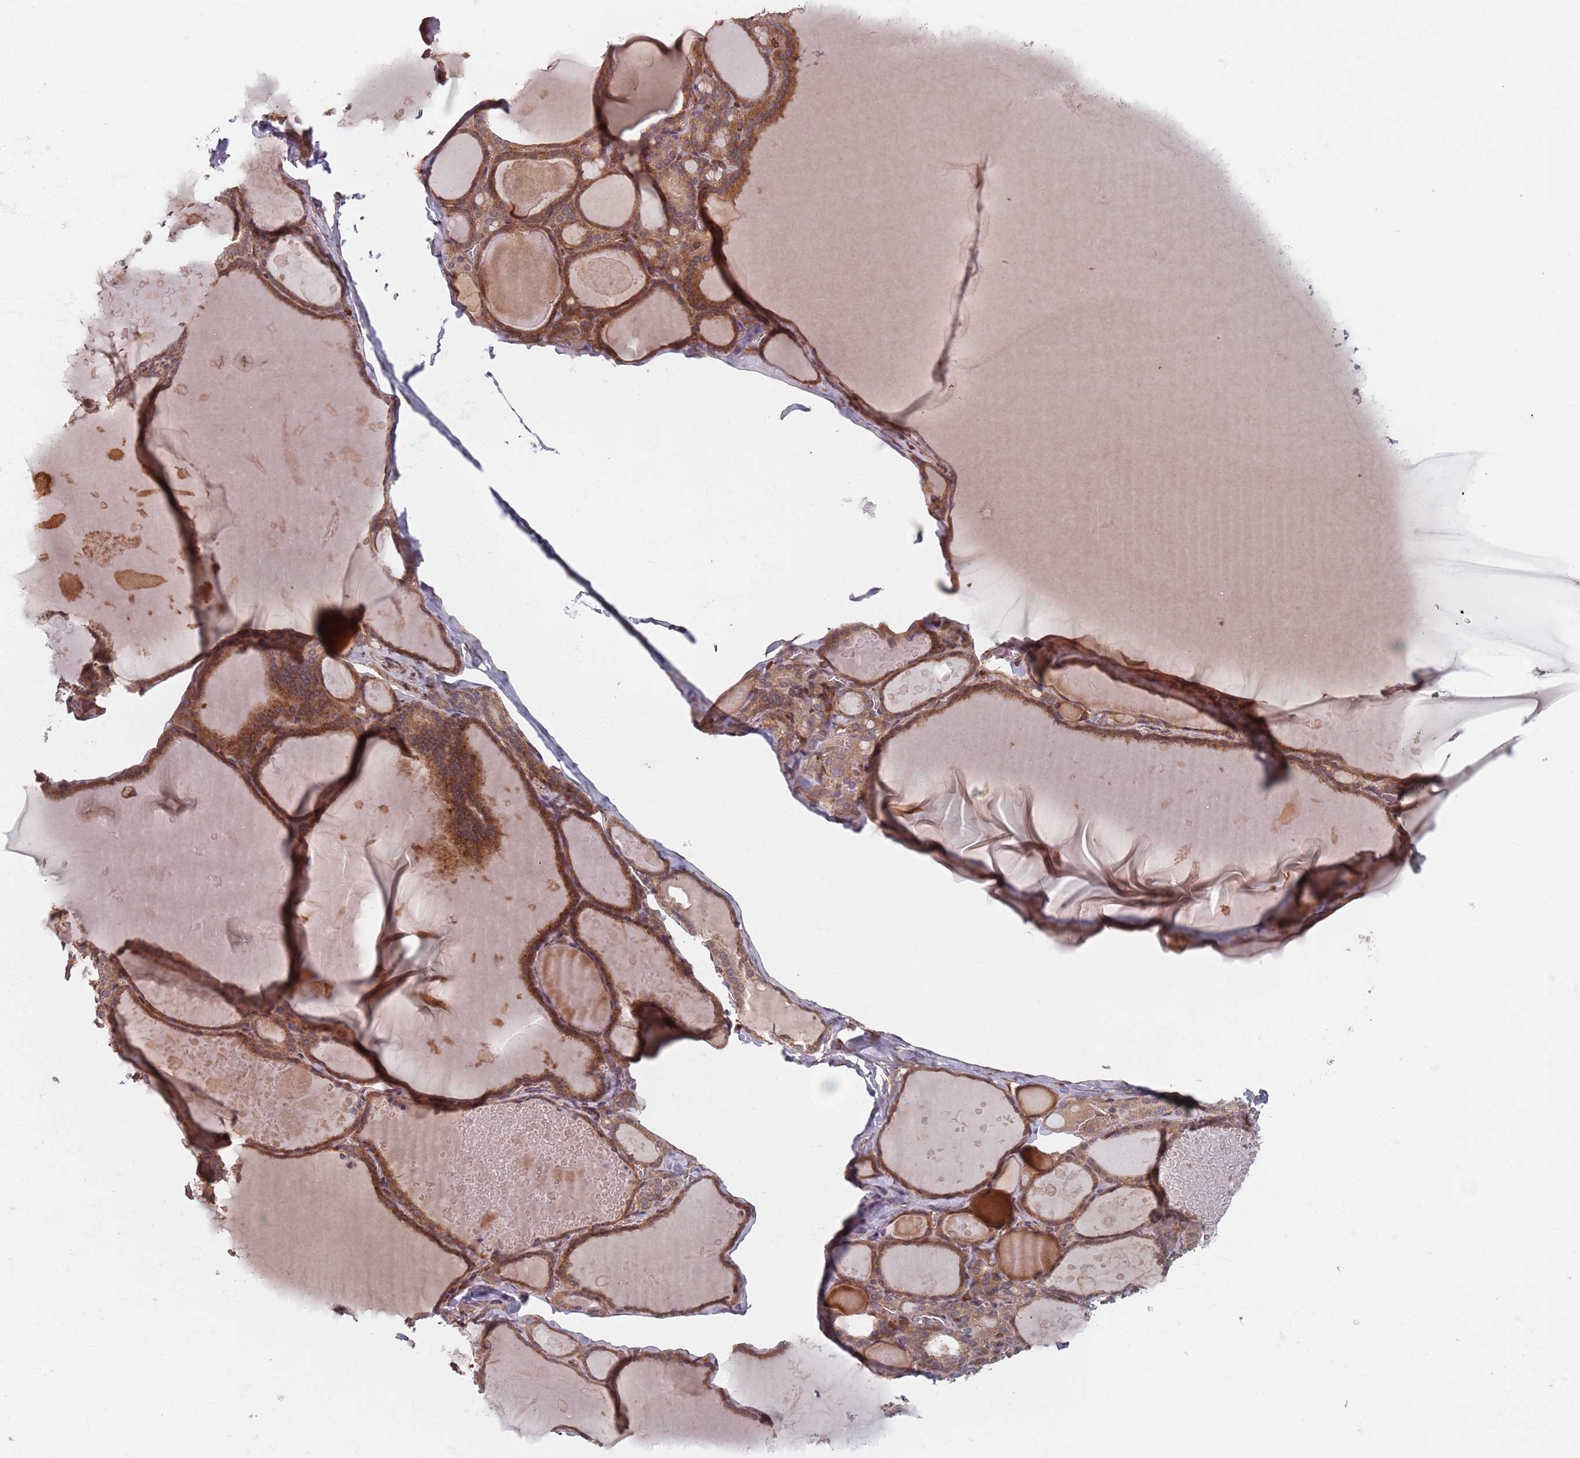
{"staining": {"intensity": "moderate", "quantity": ">75%", "location": "cytoplasmic/membranous"}, "tissue": "thyroid gland", "cell_type": "Glandular cells", "image_type": "normal", "snomed": [{"axis": "morphology", "description": "Normal tissue, NOS"}, {"axis": "topography", "description": "Thyroid gland"}], "caption": "Unremarkable thyroid gland exhibits moderate cytoplasmic/membranous expression in approximately >75% of glandular cells.", "gene": "NOTCH3", "patient": {"sex": "male", "age": 56}}